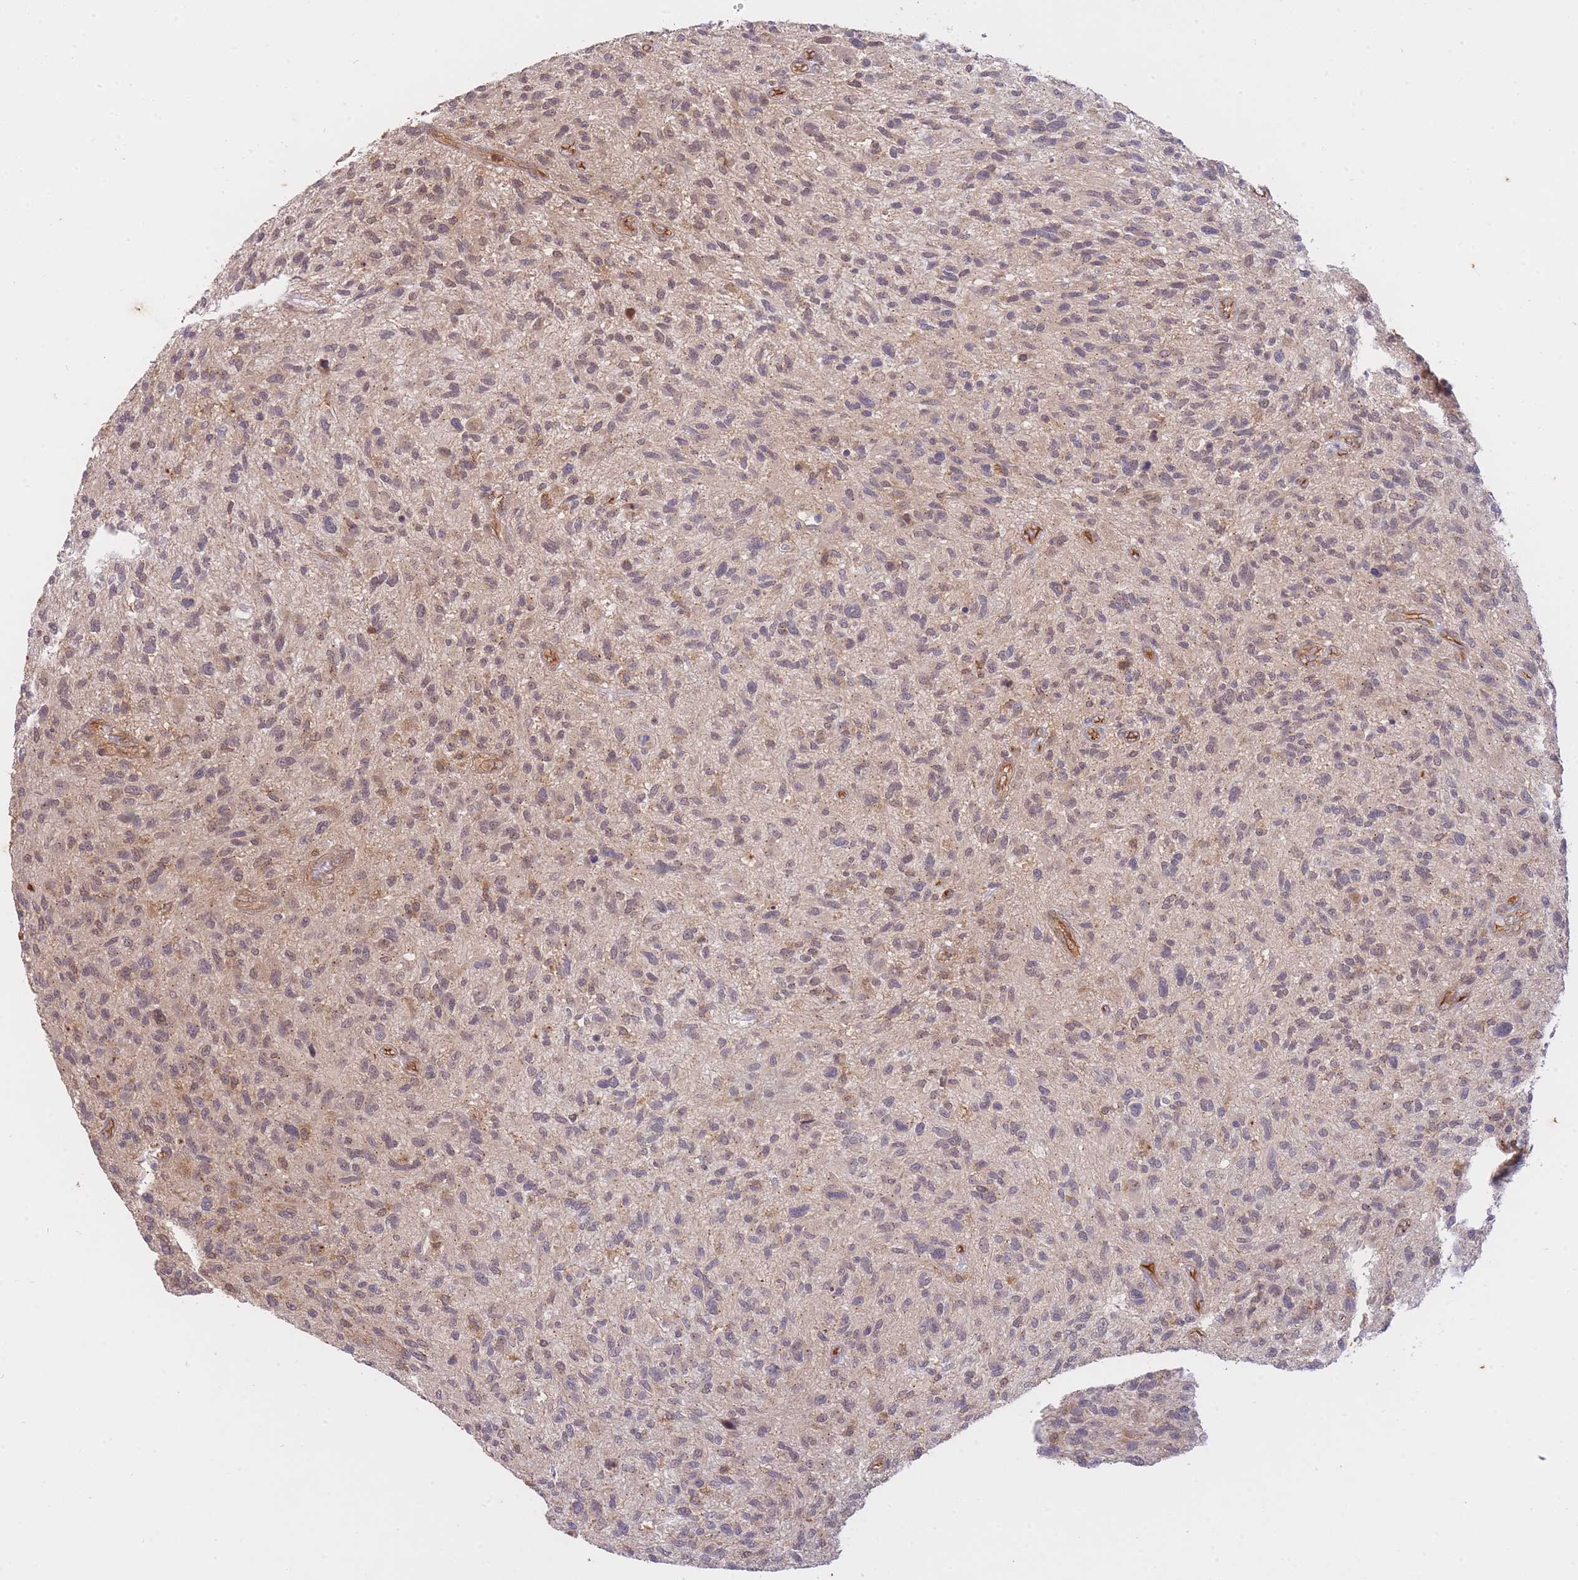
{"staining": {"intensity": "weak", "quantity": "25%-75%", "location": "cytoplasmic/membranous,nuclear"}, "tissue": "glioma", "cell_type": "Tumor cells", "image_type": "cancer", "snomed": [{"axis": "morphology", "description": "Glioma, malignant, High grade"}, {"axis": "topography", "description": "Brain"}], "caption": "Protein expression analysis of human glioma reveals weak cytoplasmic/membranous and nuclear expression in approximately 25%-75% of tumor cells.", "gene": "ST8SIA4", "patient": {"sex": "male", "age": 47}}